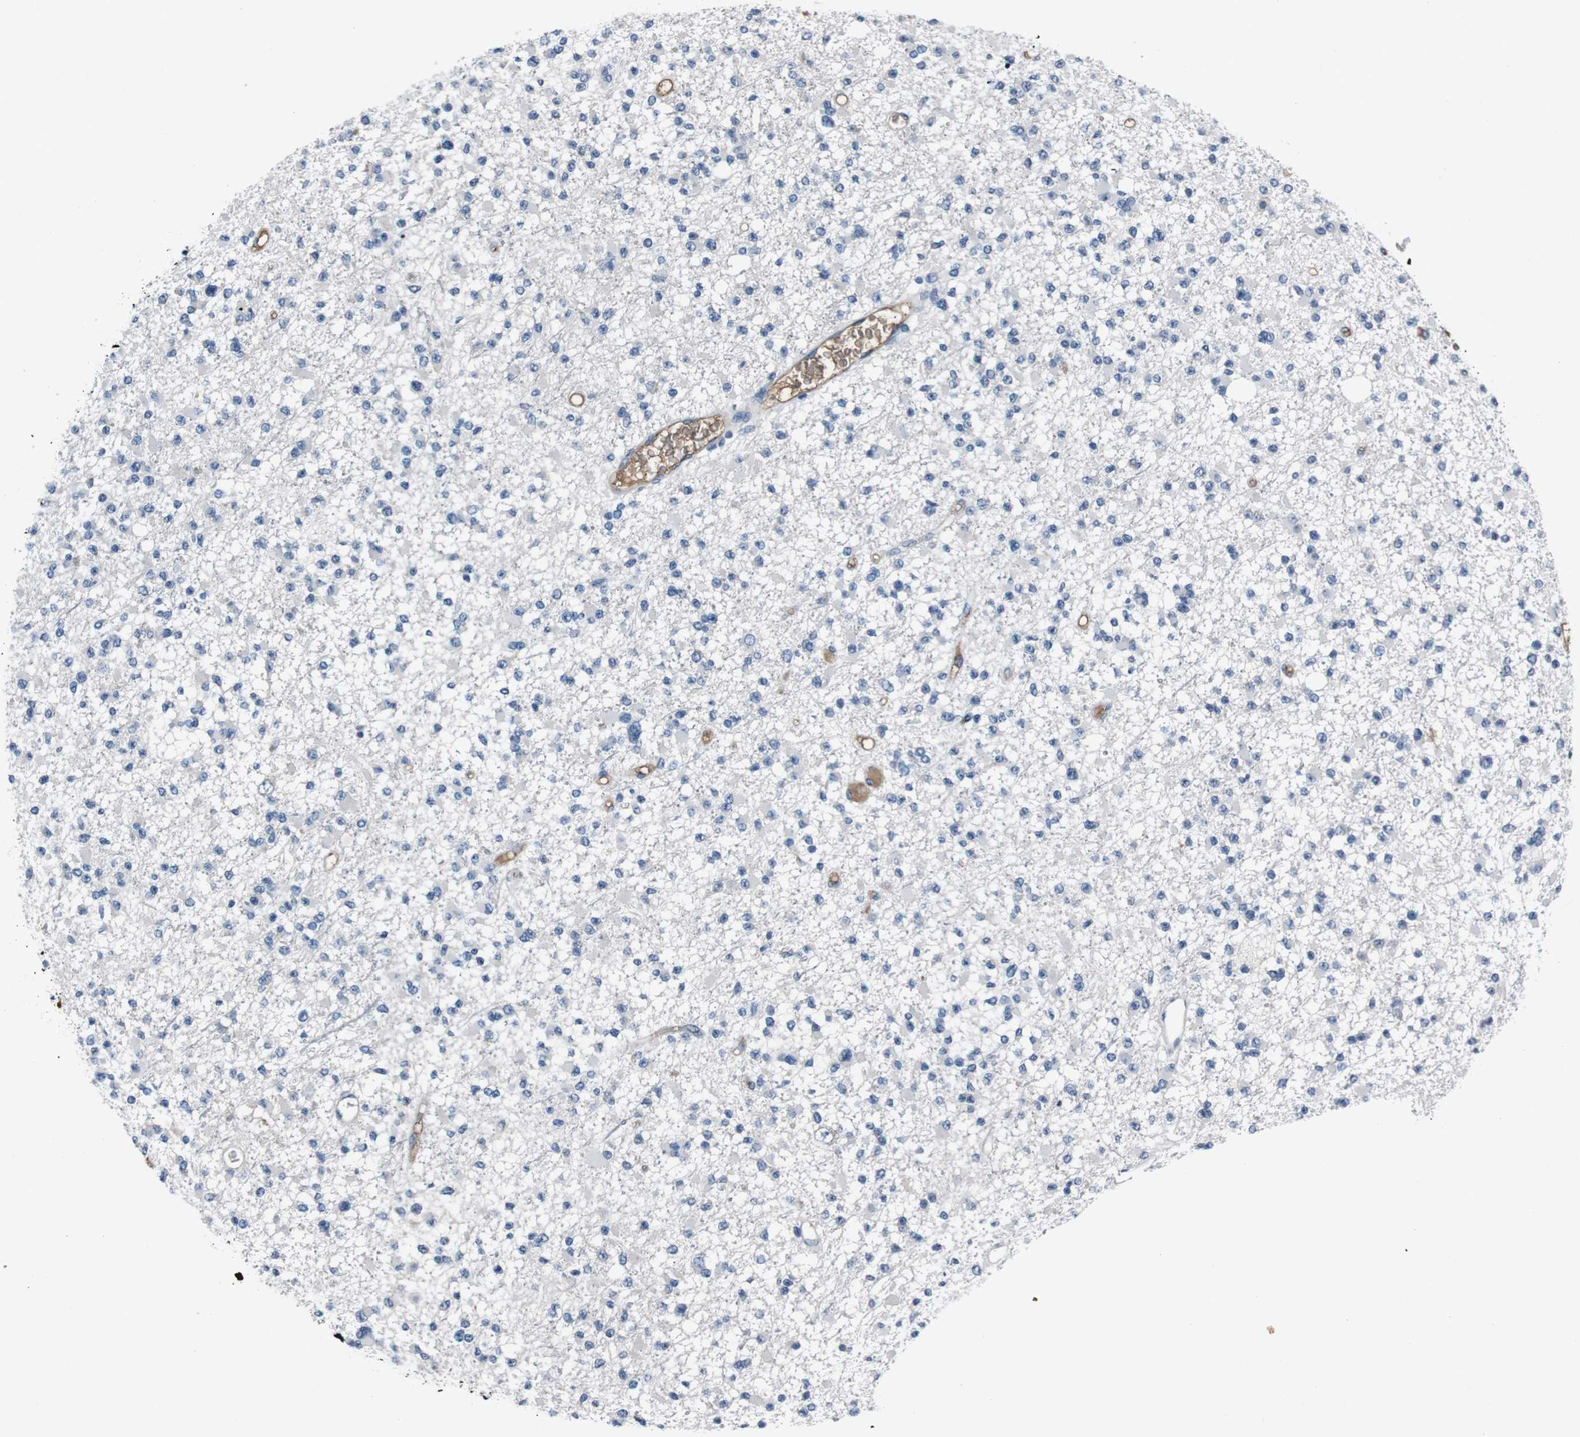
{"staining": {"intensity": "negative", "quantity": "none", "location": "none"}, "tissue": "glioma", "cell_type": "Tumor cells", "image_type": "cancer", "snomed": [{"axis": "morphology", "description": "Glioma, malignant, Low grade"}, {"axis": "topography", "description": "Brain"}], "caption": "Protein analysis of glioma reveals no significant positivity in tumor cells.", "gene": "LEP", "patient": {"sex": "female", "age": 22}}